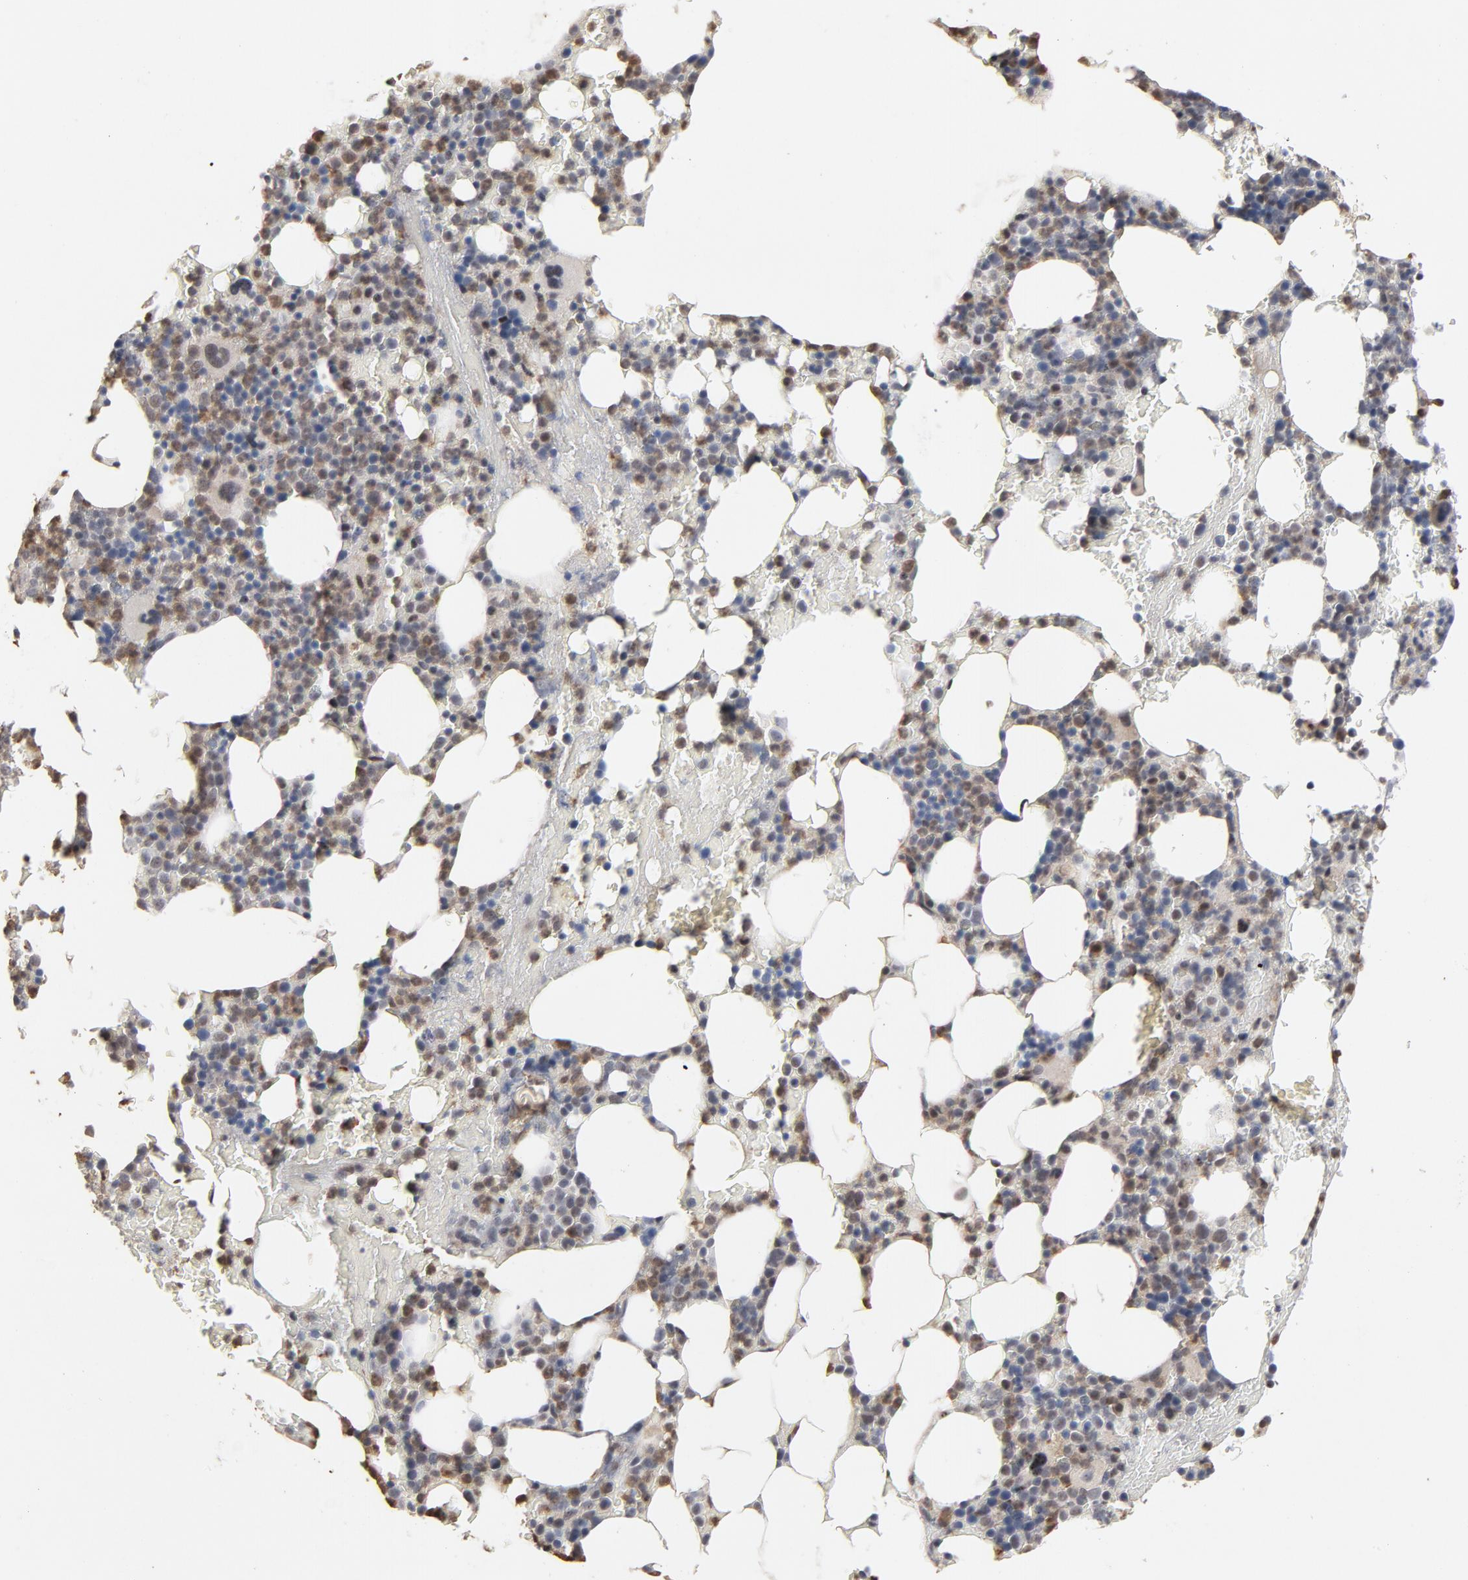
{"staining": {"intensity": "weak", "quantity": "25%-75%", "location": "cytoplasmic/membranous"}, "tissue": "bone marrow", "cell_type": "Hematopoietic cells", "image_type": "normal", "snomed": [{"axis": "morphology", "description": "Normal tissue, NOS"}, {"axis": "topography", "description": "Bone marrow"}], "caption": "Hematopoietic cells demonstrate low levels of weak cytoplasmic/membranous staining in about 25%-75% of cells in unremarkable bone marrow.", "gene": "RTL5", "patient": {"sex": "female", "age": 66}}